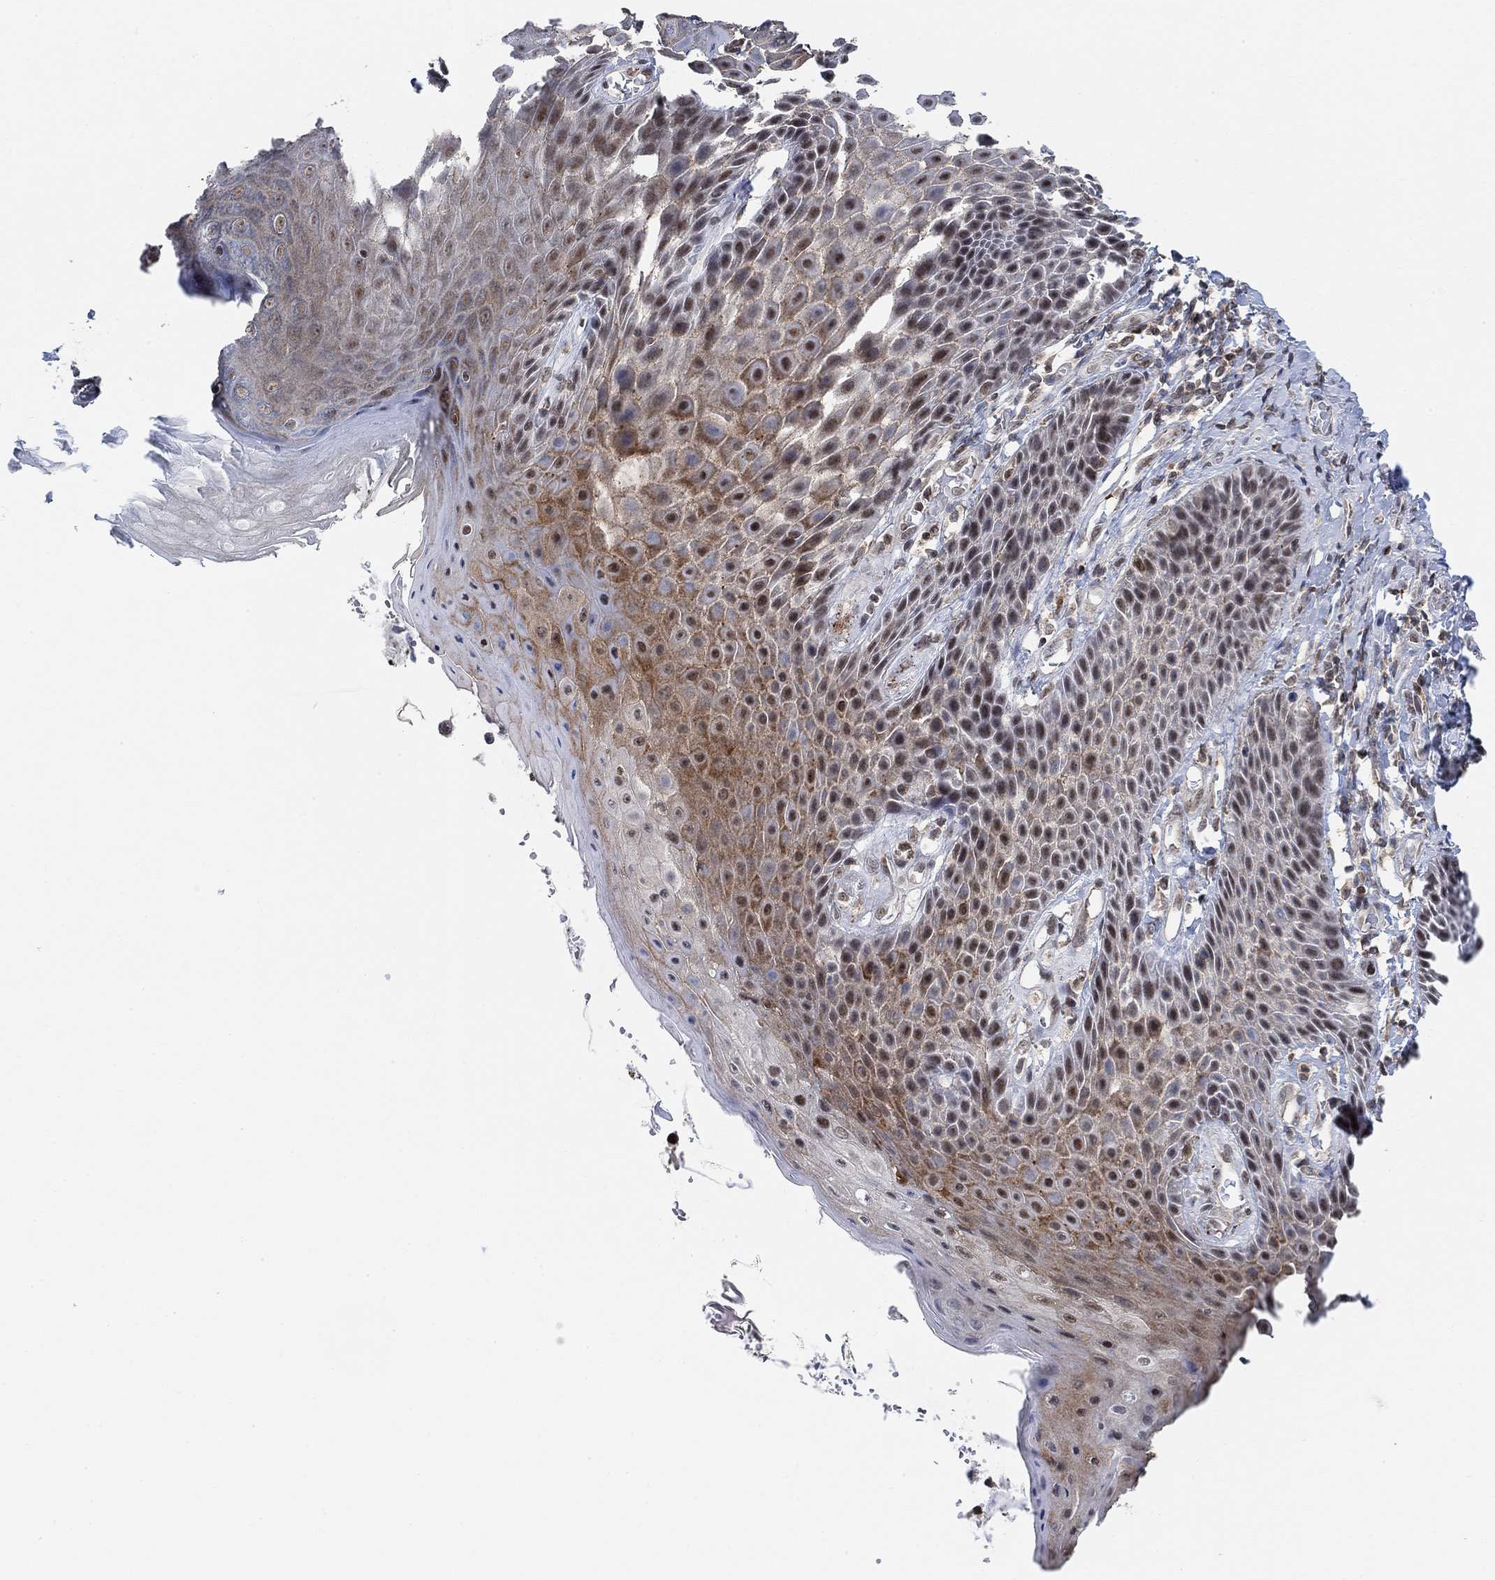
{"staining": {"intensity": "moderate", "quantity": "25%-75%", "location": "cytoplasmic/membranous,nuclear"}, "tissue": "skin", "cell_type": "Epidermal cells", "image_type": "normal", "snomed": [{"axis": "morphology", "description": "Normal tissue, NOS"}, {"axis": "topography", "description": "Skeletal muscle"}, {"axis": "topography", "description": "Anal"}, {"axis": "topography", "description": "Peripheral nerve tissue"}], "caption": "Immunohistochemical staining of unremarkable skin demonstrates 25%-75% levels of moderate cytoplasmic/membranous,nuclear protein staining in approximately 25%-75% of epidermal cells. The staining is performed using DAB brown chromogen to label protein expression. The nuclei are counter-stained blue using hematoxylin.", "gene": "PWWP2B", "patient": {"sex": "male", "age": 53}}